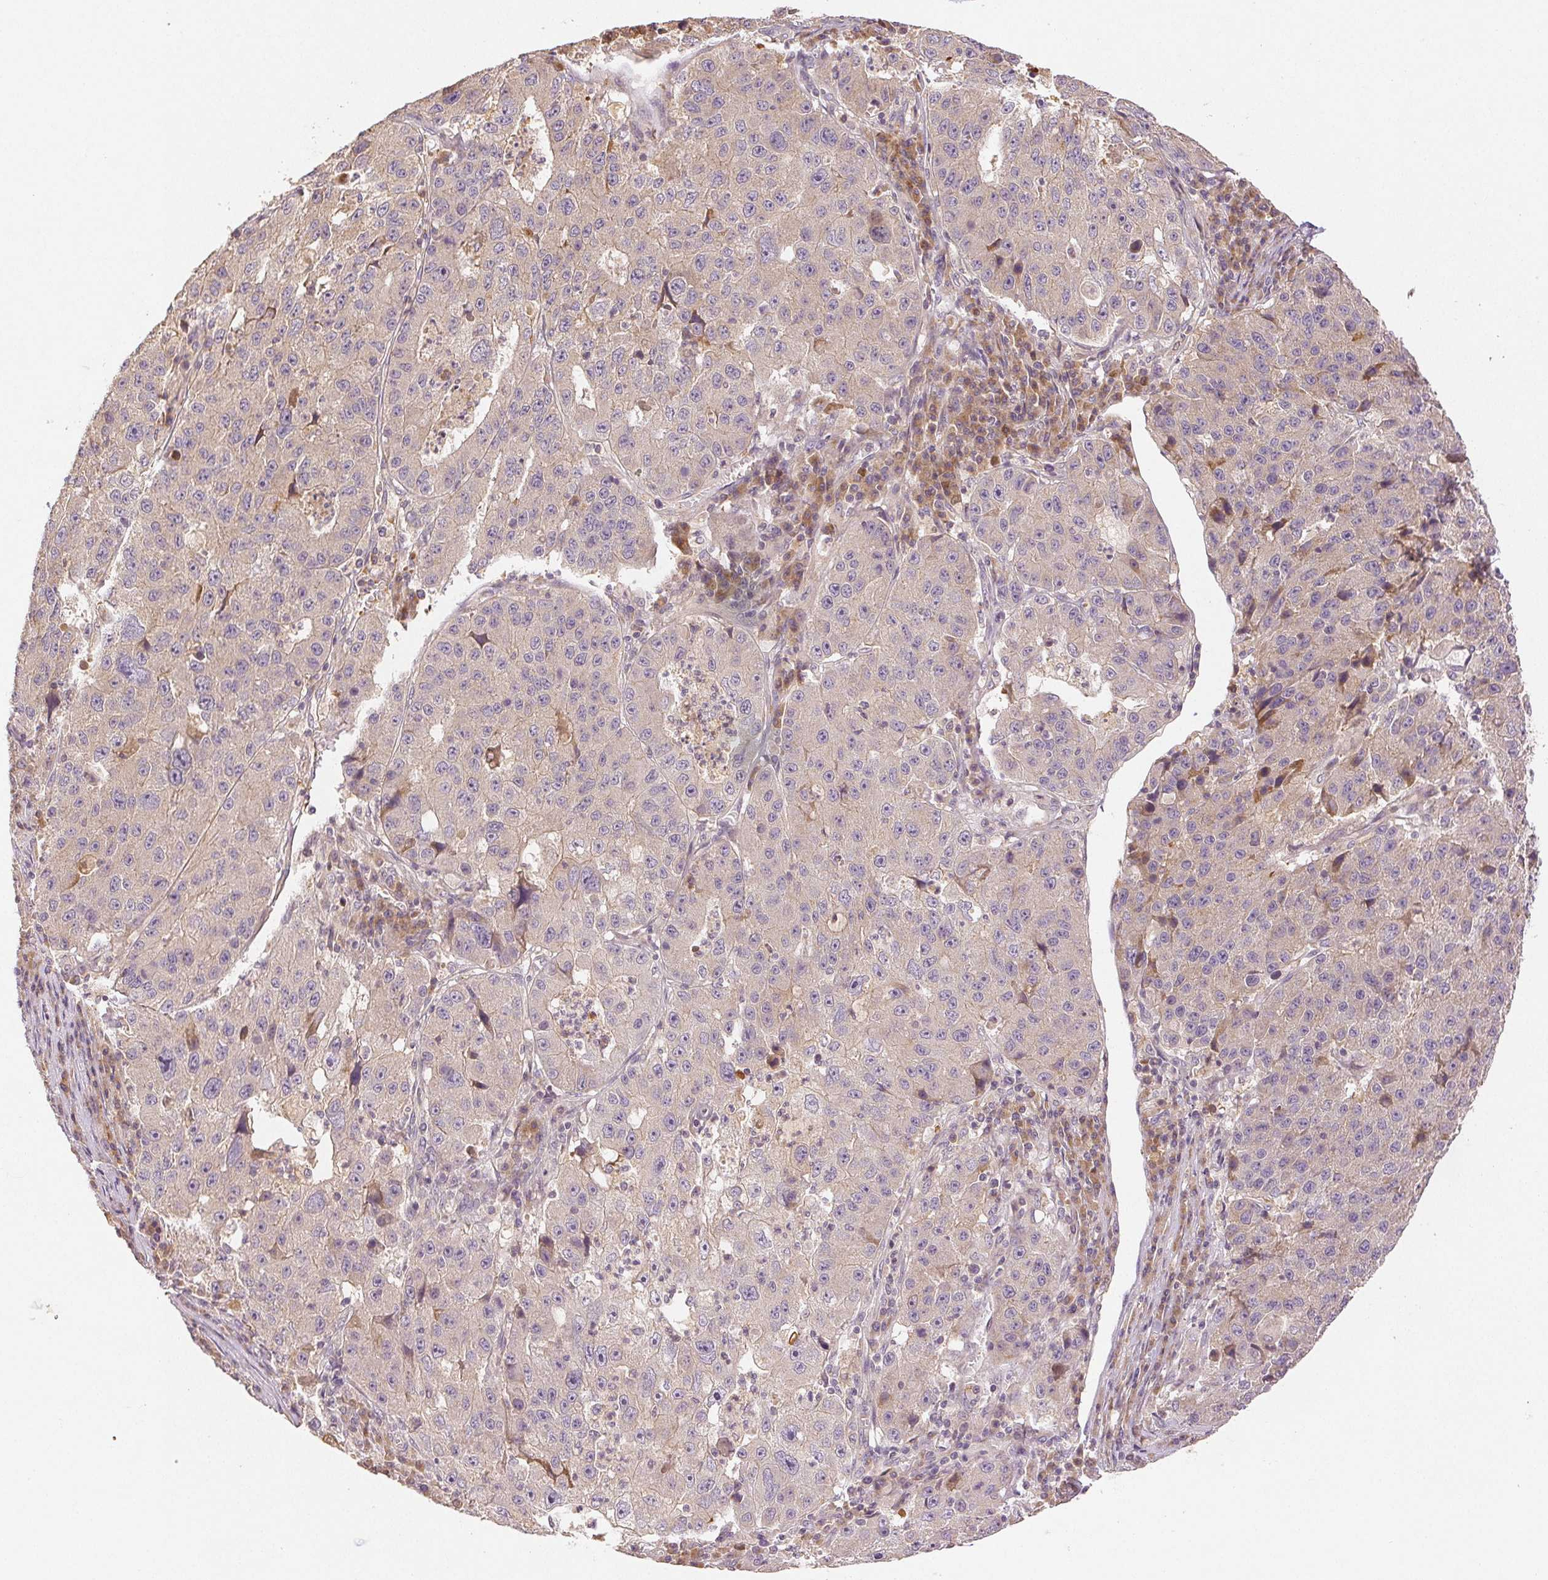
{"staining": {"intensity": "negative", "quantity": "none", "location": "none"}, "tissue": "stomach cancer", "cell_type": "Tumor cells", "image_type": "cancer", "snomed": [{"axis": "morphology", "description": "Adenocarcinoma, NOS"}, {"axis": "topography", "description": "Stomach"}], "caption": "Histopathology image shows no significant protein staining in tumor cells of adenocarcinoma (stomach).", "gene": "YIF1B", "patient": {"sex": "male", "age": 71}}